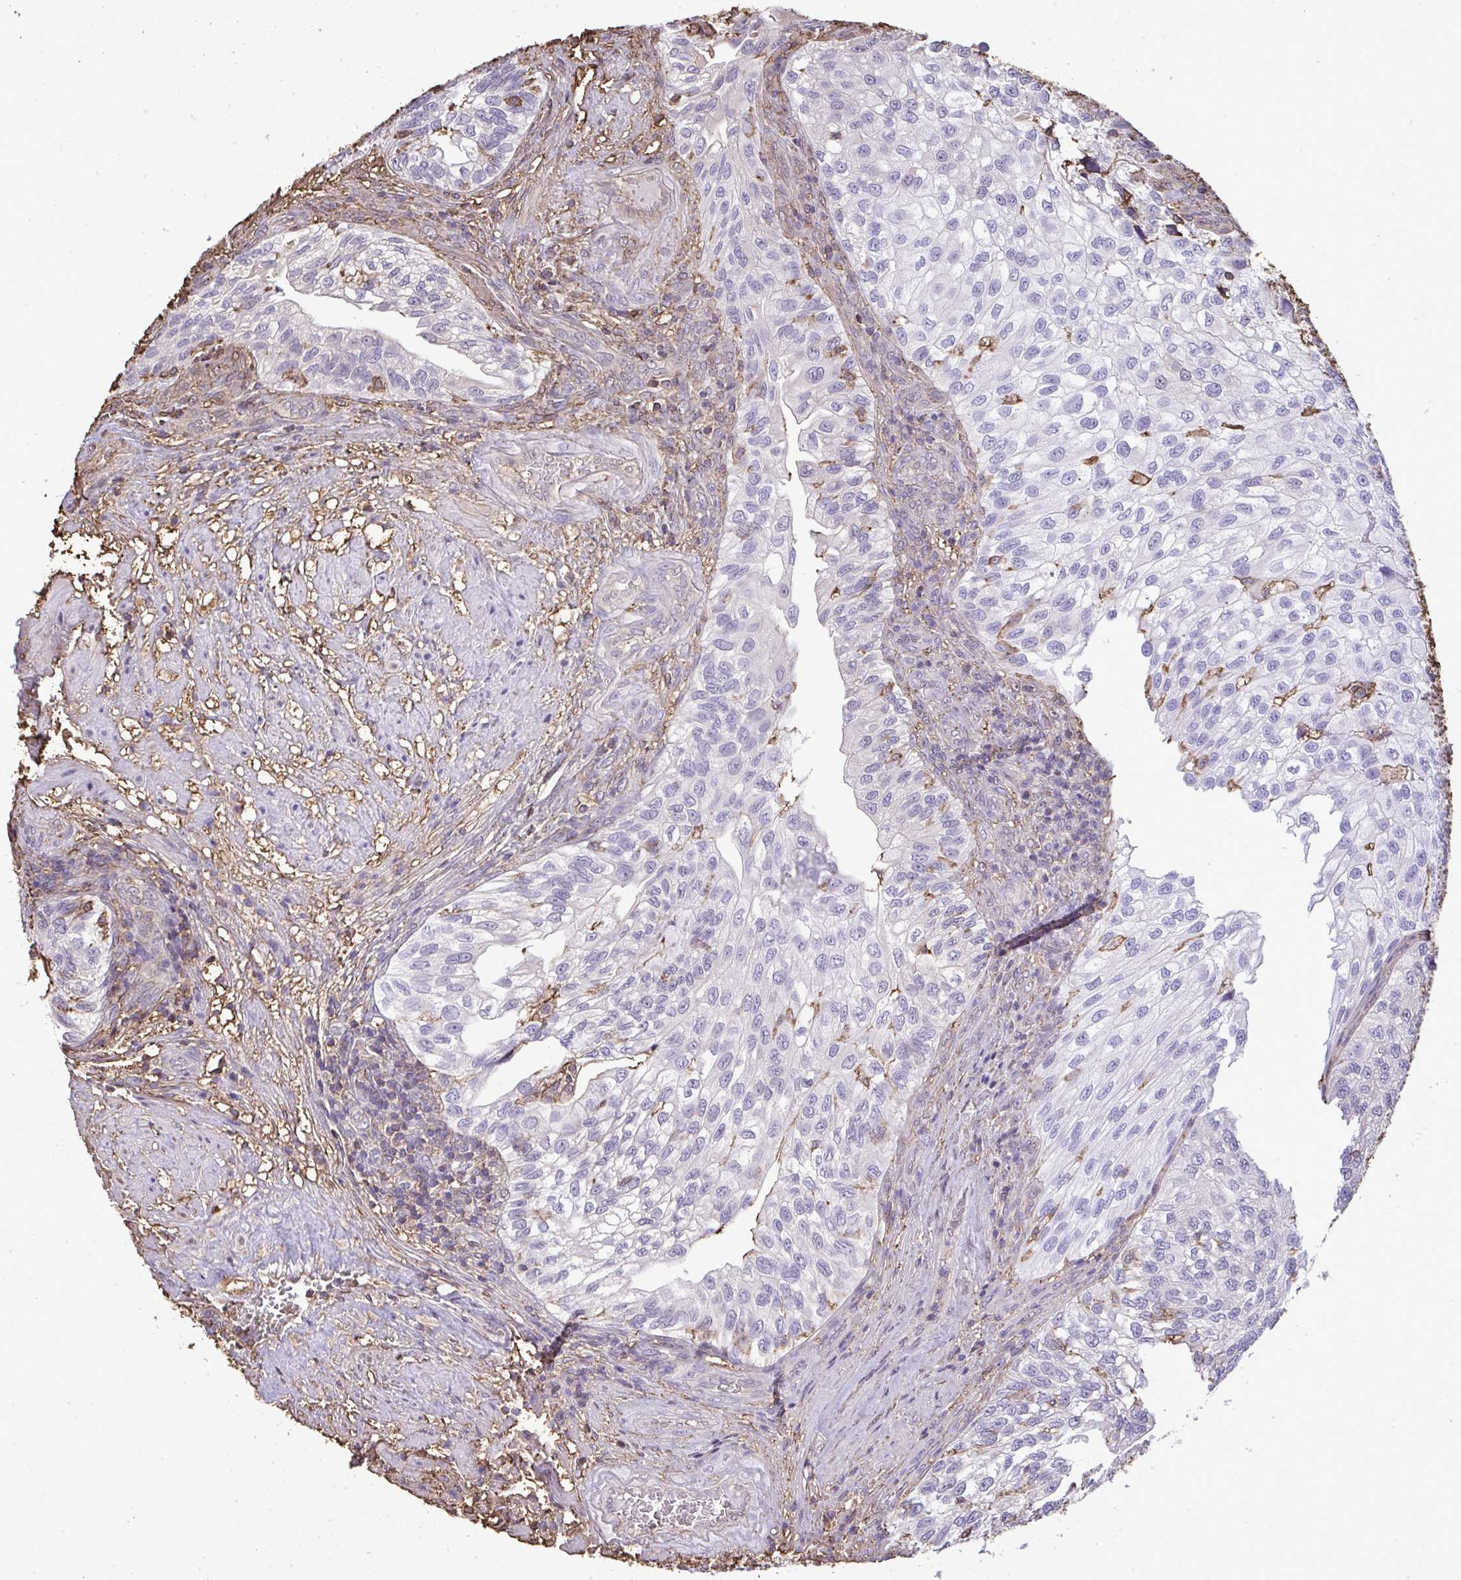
{"staining": {"intensity": "negative", "quantity": "none", "location": "none"}, "tissue": "urothelial cancer", "cell_type": "Tumor cells", "image_type": "cancer", "snomed": [{"axis": "morphology", "description": "Urothelial carcinoma, NOS"}, {"axis": "topography", "description": "Urinary bladder"}], "caption": "The histopathology image exhibits no significant staining in tumor cells of urothelial cancer.", "gene": "ANXA5", "patient": {"sex": "male", "age": 87}}